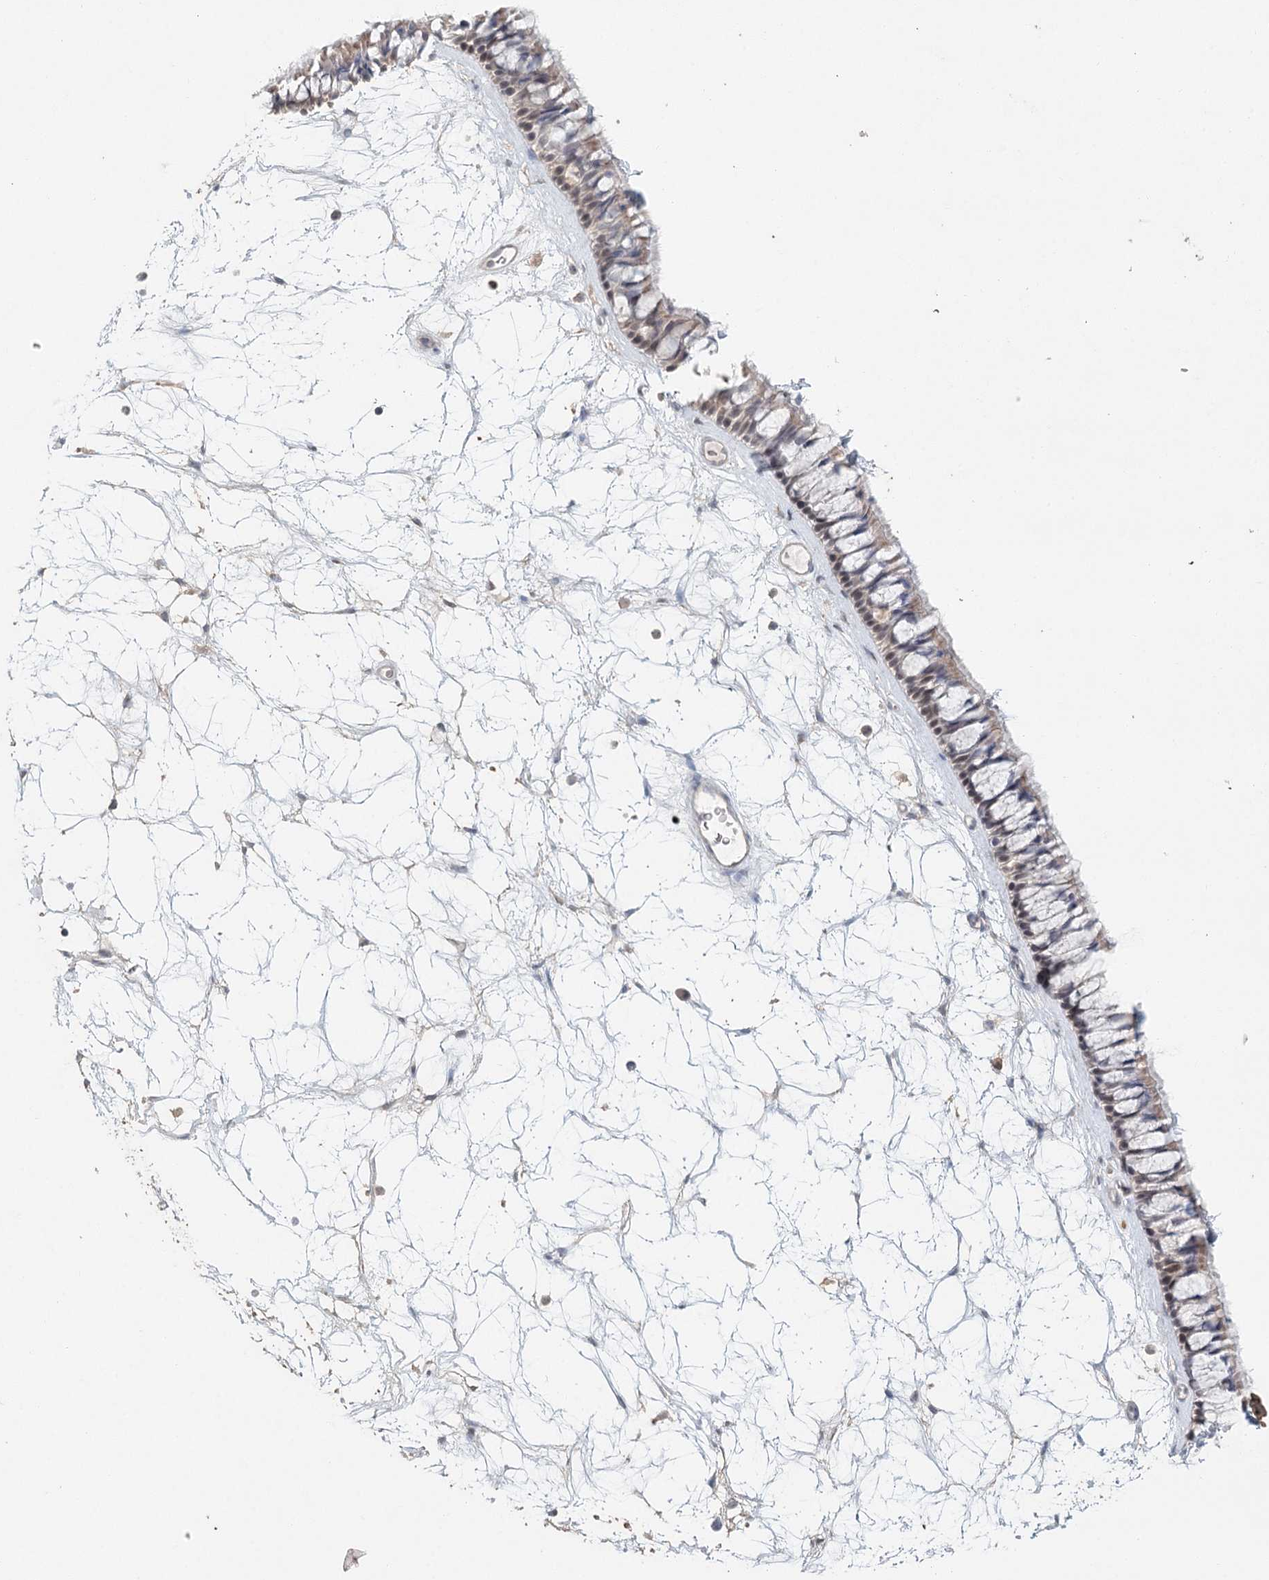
{"staining": {"intensity": "moderate", "quantity": "25%-75%", "location": "cytoplasmic/membranous,nuclear"}, "tissue": "nasopharynx", "cell_type": "Respiratory epithelial cells", "image_type": "normal", "snomed": [{"axis": "morphology", "description": "Normal tissue, NOS"}, {"axis": "topography", "description": "Nasopharynx"}], "caption": "Nasopharynx was stained to show a protein in brown. There is medium levels of moderate cytoplasmic/membranous,nuclear expression in approximately 25%-75% of respiratory epithelial cells. (Brightfield microscopy of DAB IHC at high magnification).", "gene": "ADK", "patient": {"sex": "male", "age": 64}}